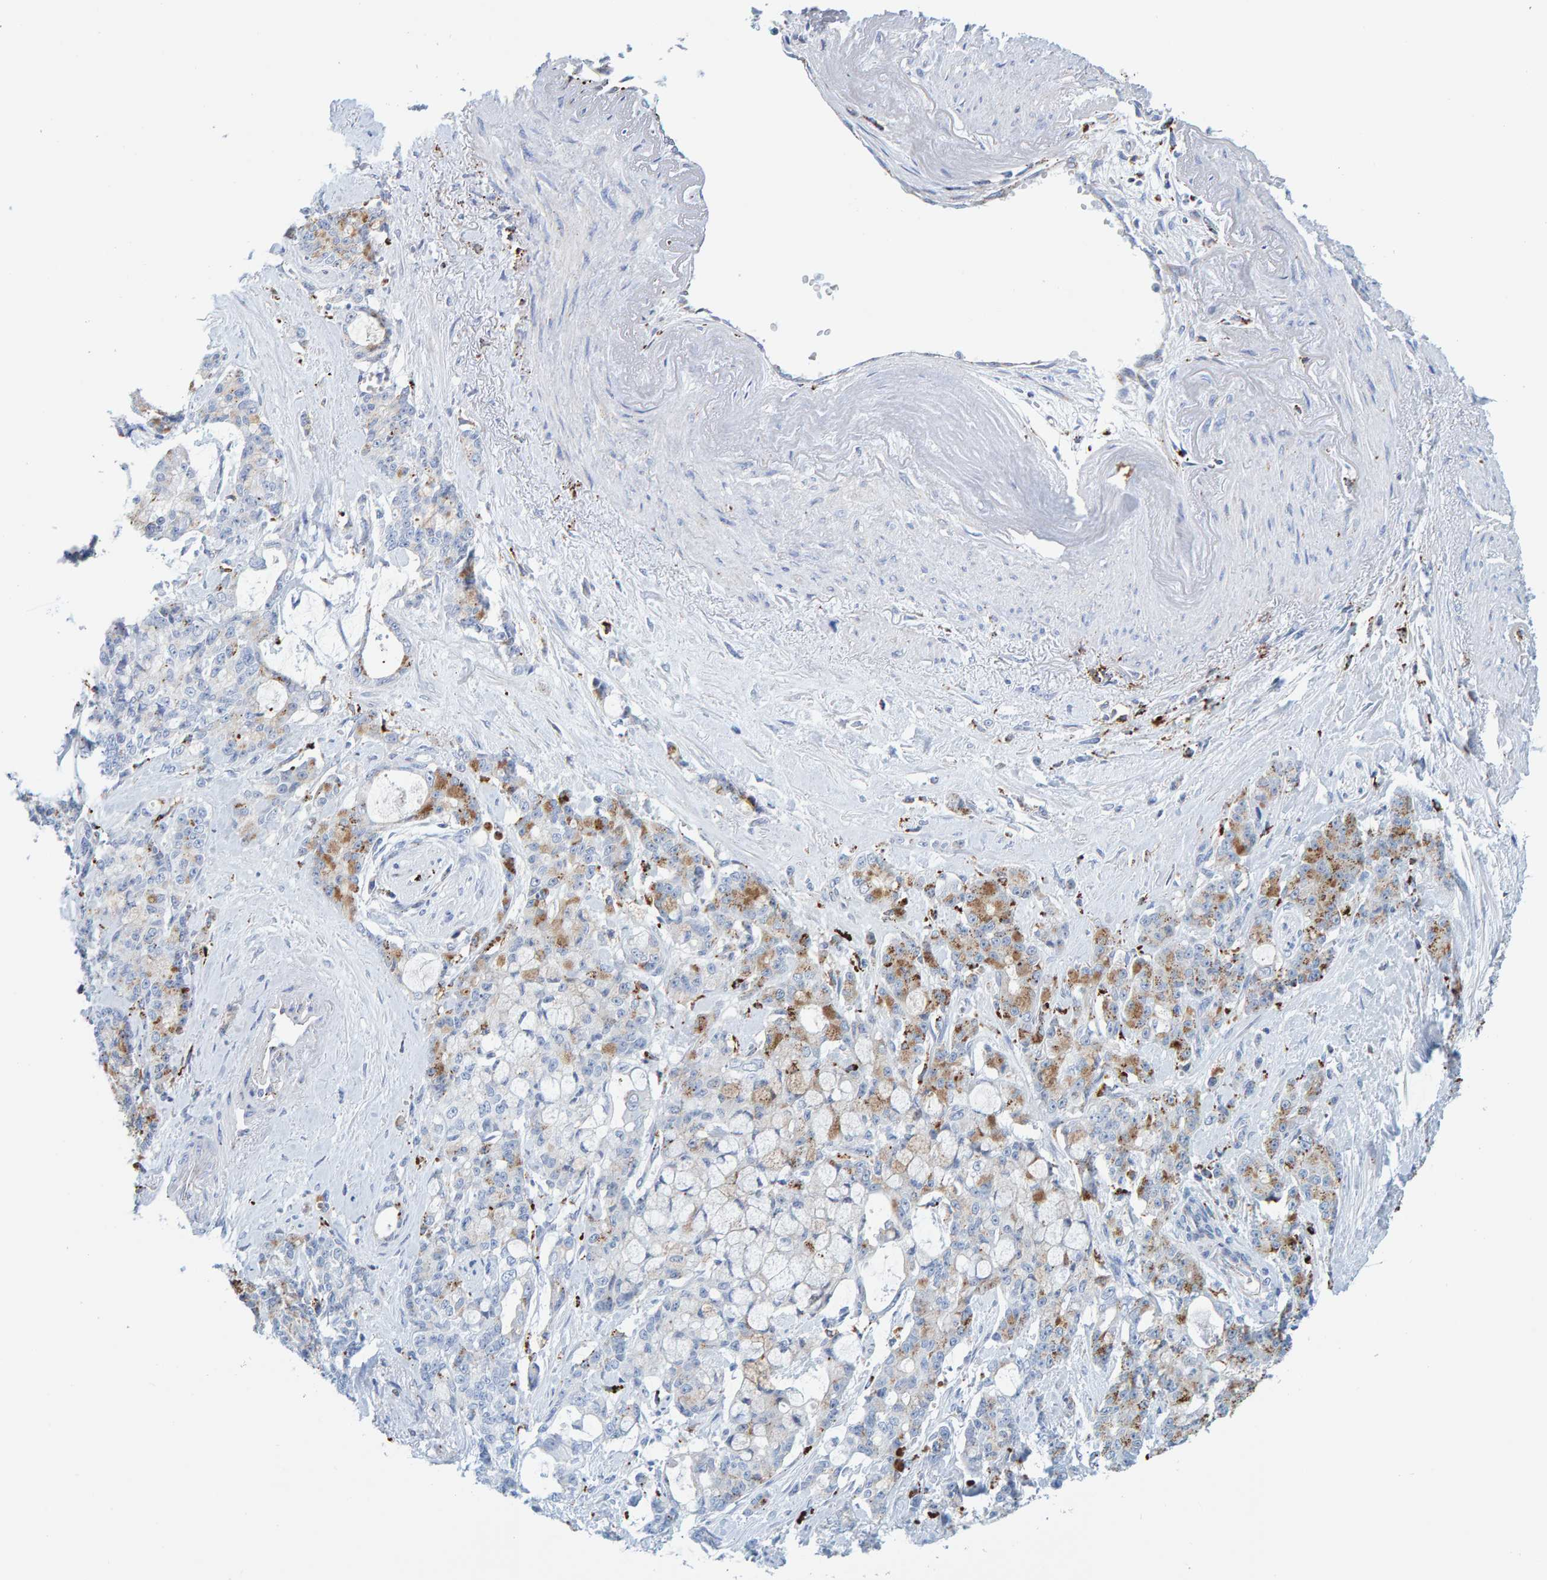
{"staining": {"intensity": "moderate", "quantity": "<25%", "location": "cytoplasmic/membranous"}, "tissue": "pancreatic cancer", "cell_type": "Tumor cells", "image_type": "cancer", "snomed": [{"axis": "morphology", "description": "Adenocarcinoma, NOS"}, {"axis": "topography", "description": "Pancreas"}], "caption": "Immunohistochemistry (IHC) staining of pancreatic cancer (adenocarcinoma), which shows low levels of moderate cytoplasmic/membranous staining in approximately <25% of tumor cells indicating moderate cytoplasmic/membranous protein positivity. The staining was performed using DAB (brown) for protein detection and nuclei were counterstained in hematoxylin (blue).", "gene": "BIN3", "patient": {"sex": "female", "age": 73}}